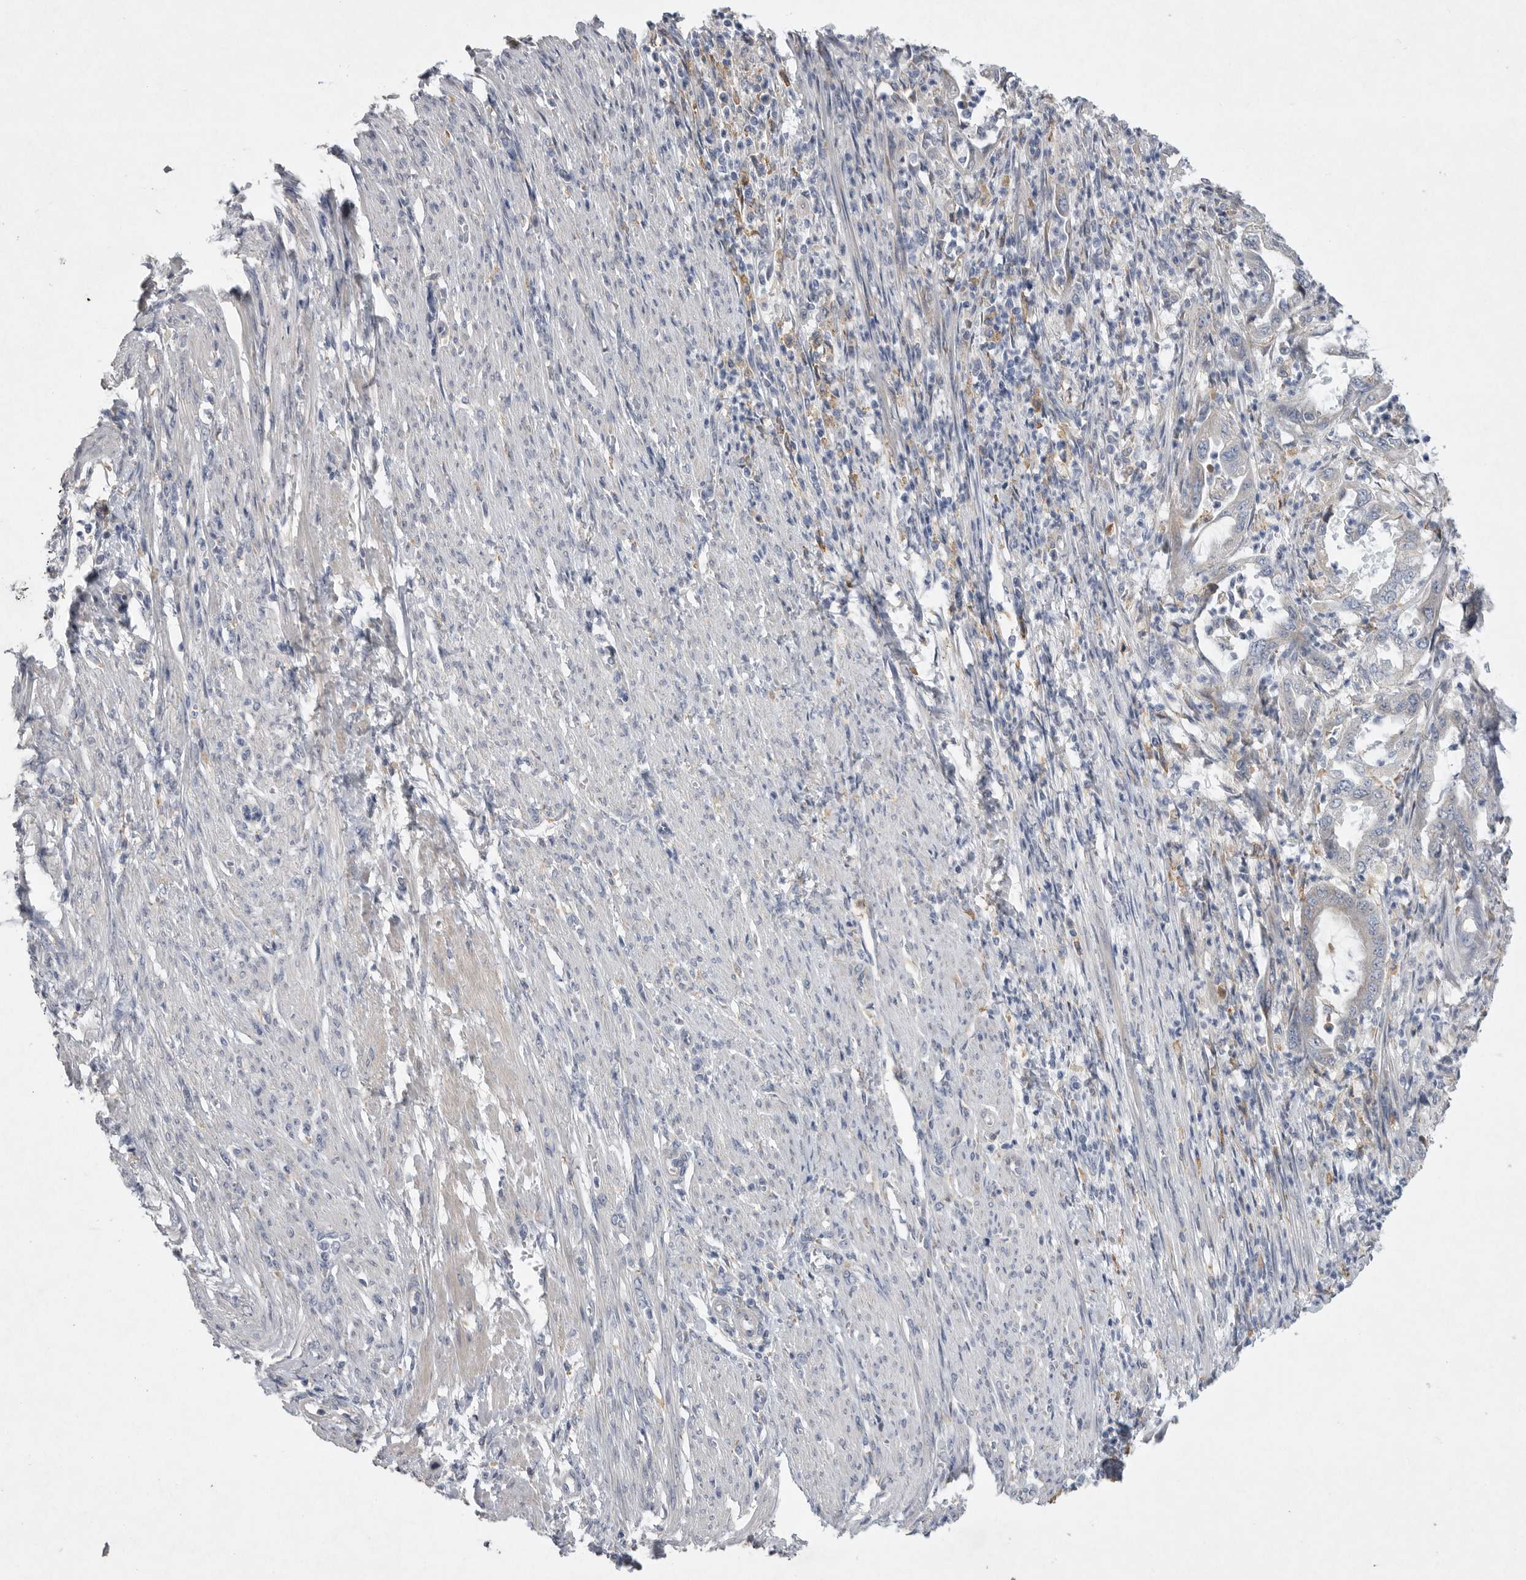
{"staining": {"intensity": "negative", "quantity": "none", "location": "none"}, "tissue": "endometrial cancer", "cell_type": "Tumor cells", "image_type": "cancer", "snomed": [{"axis": "morphology", "description": "Adenocarcinoma, NOS"}, {"axis": "topography", "description": "Endometrium"}], "caption": "Tumor cells show no significant positivity in endometrial cancer (adenocarcinoma).", "gene": "EDEM3", "patient": {"sex": "female", "age": 51}}